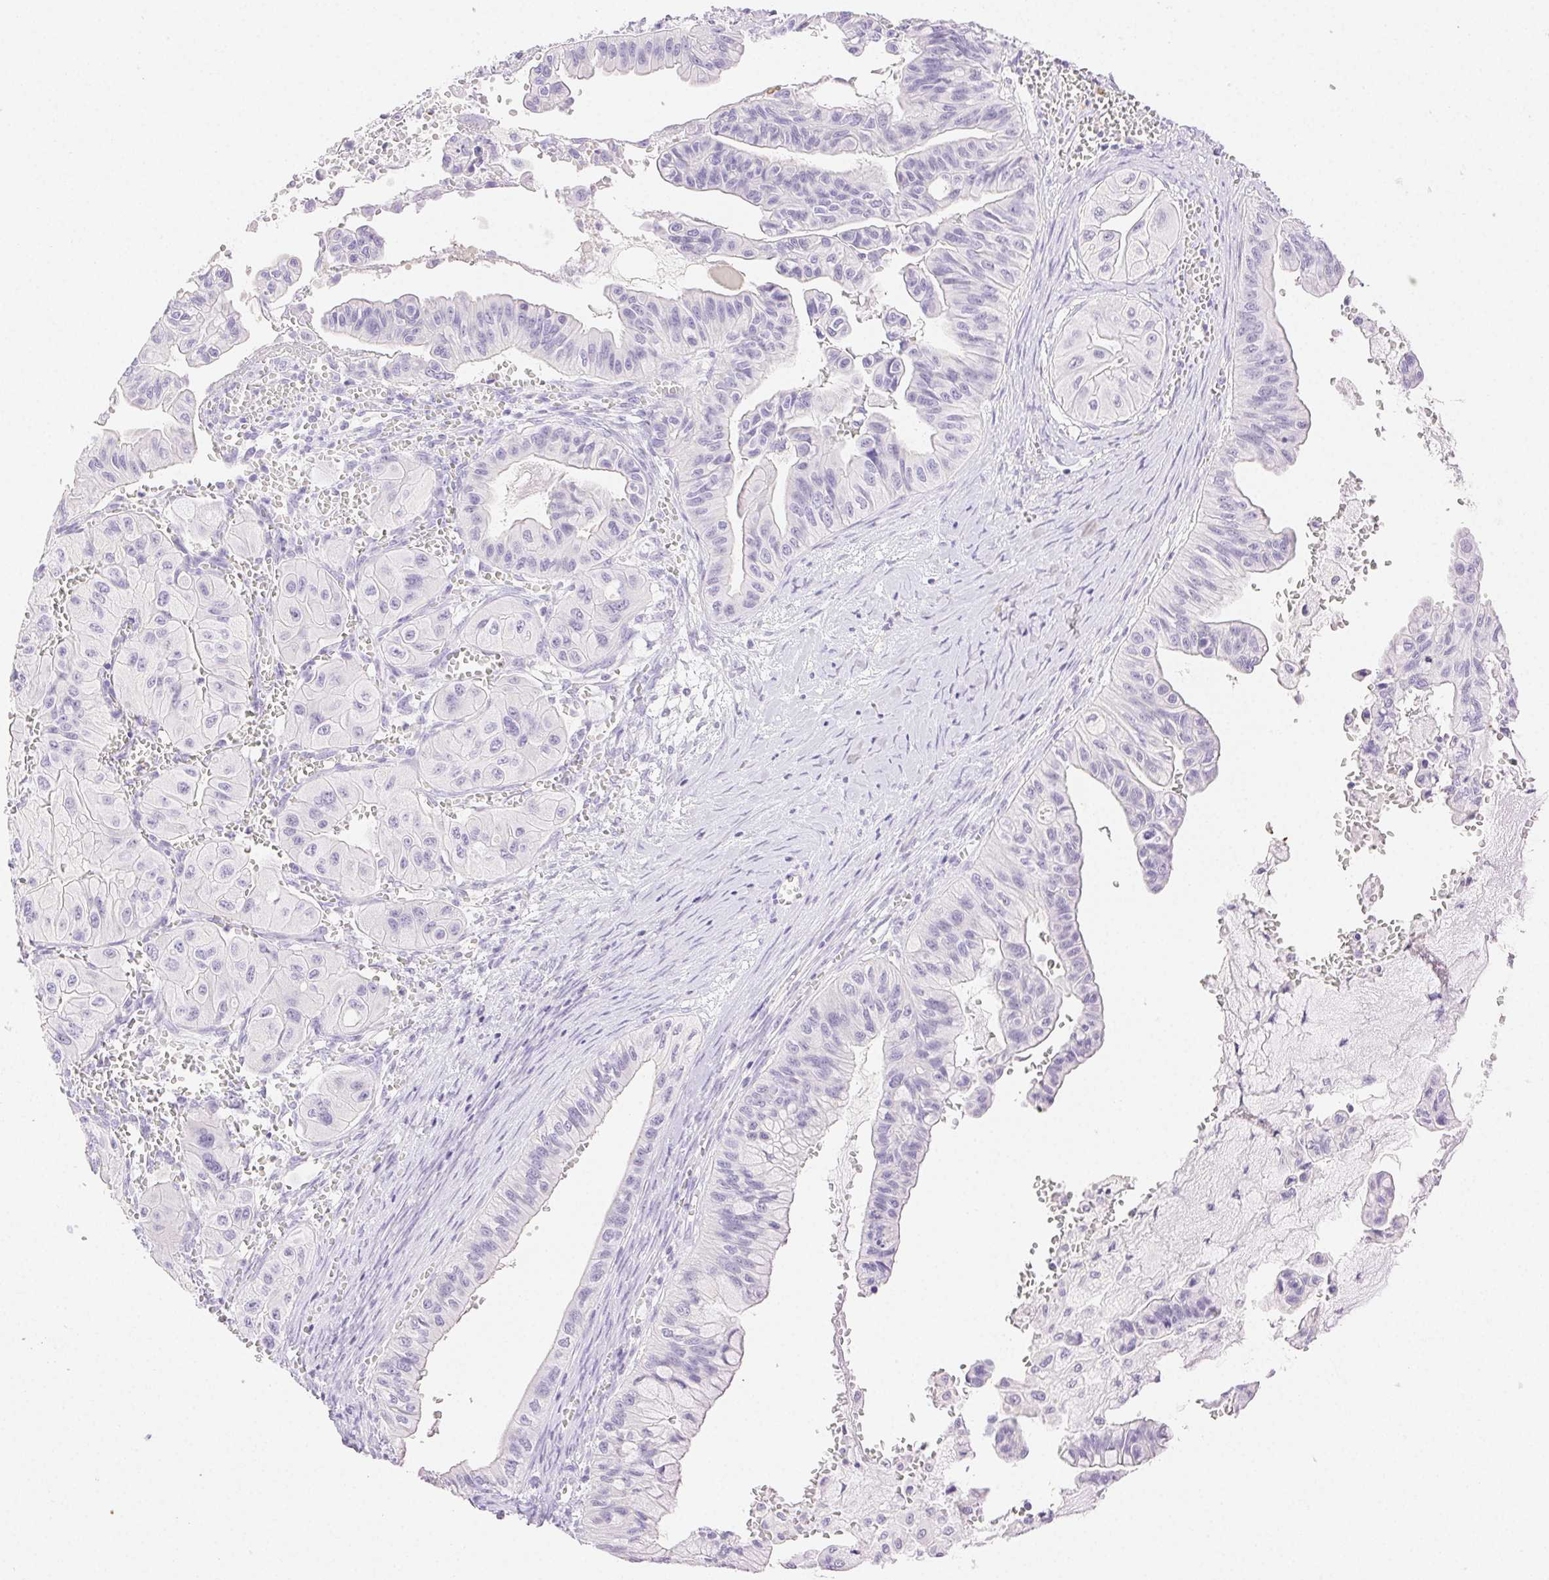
{"staining": {"intensity": "negative", "quantity": "none", "location": "none"}, "tissue": "ovarian cancer", "cell_type": "Tumor cells", "image_type": "cancer", "snomed": [{"axis": "morphology", "description": "Cystadenocarcinoma, mucinous, NOS"}, {"axis": "topography", "description": "Ovary"}], "caption": "This is an IHC image of human mucinous cystadenocarcinoma (ovarian). There is no positivity in tumor cells.", "gene": "SPACA4", "patient": {"sex": "female", "age": 72}}